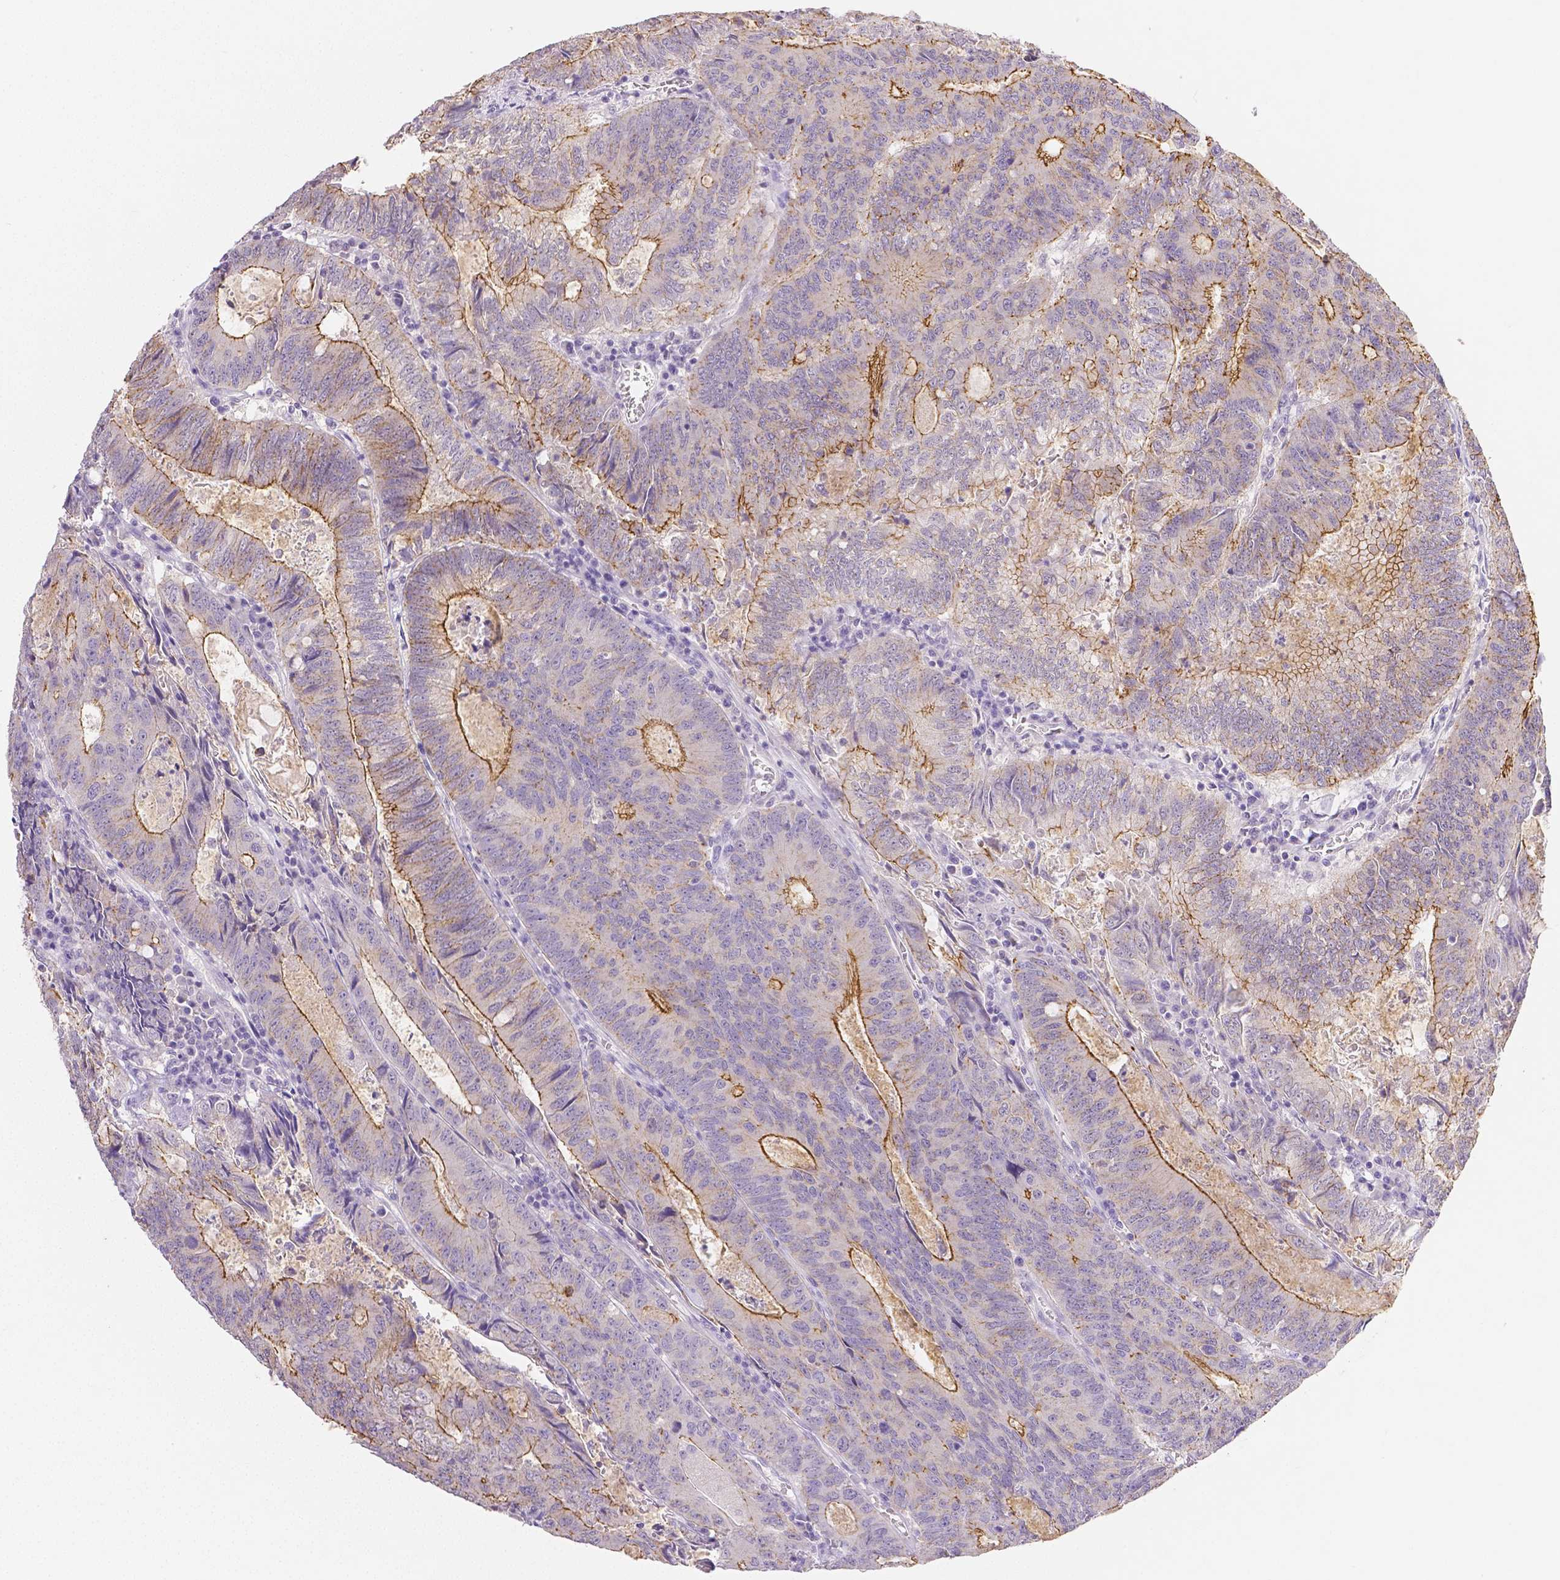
{"staining": {"intensity": "moderate", "quantity": ">75%", "location": "cytoplasmic/membranous"}, "tissue": "colorectal cancer", "cell_type": "Tumor cells", "image_type": "cancer", "snomed": [{"axis": "morphology", "description": "Adenocarcinoma, NOS"}, {"axis": "topography", "description": "Colon"}], "caption": "High-power microscopy captured an immunohistochemistry (IHC) micrograph of colorectal adenocarcinoma, revealing moderate cytoplasmic/membranous positivity in about >75% of tumor cells.", "gene": "OCLN", "patient": {"sex": "male", "age": 67}}